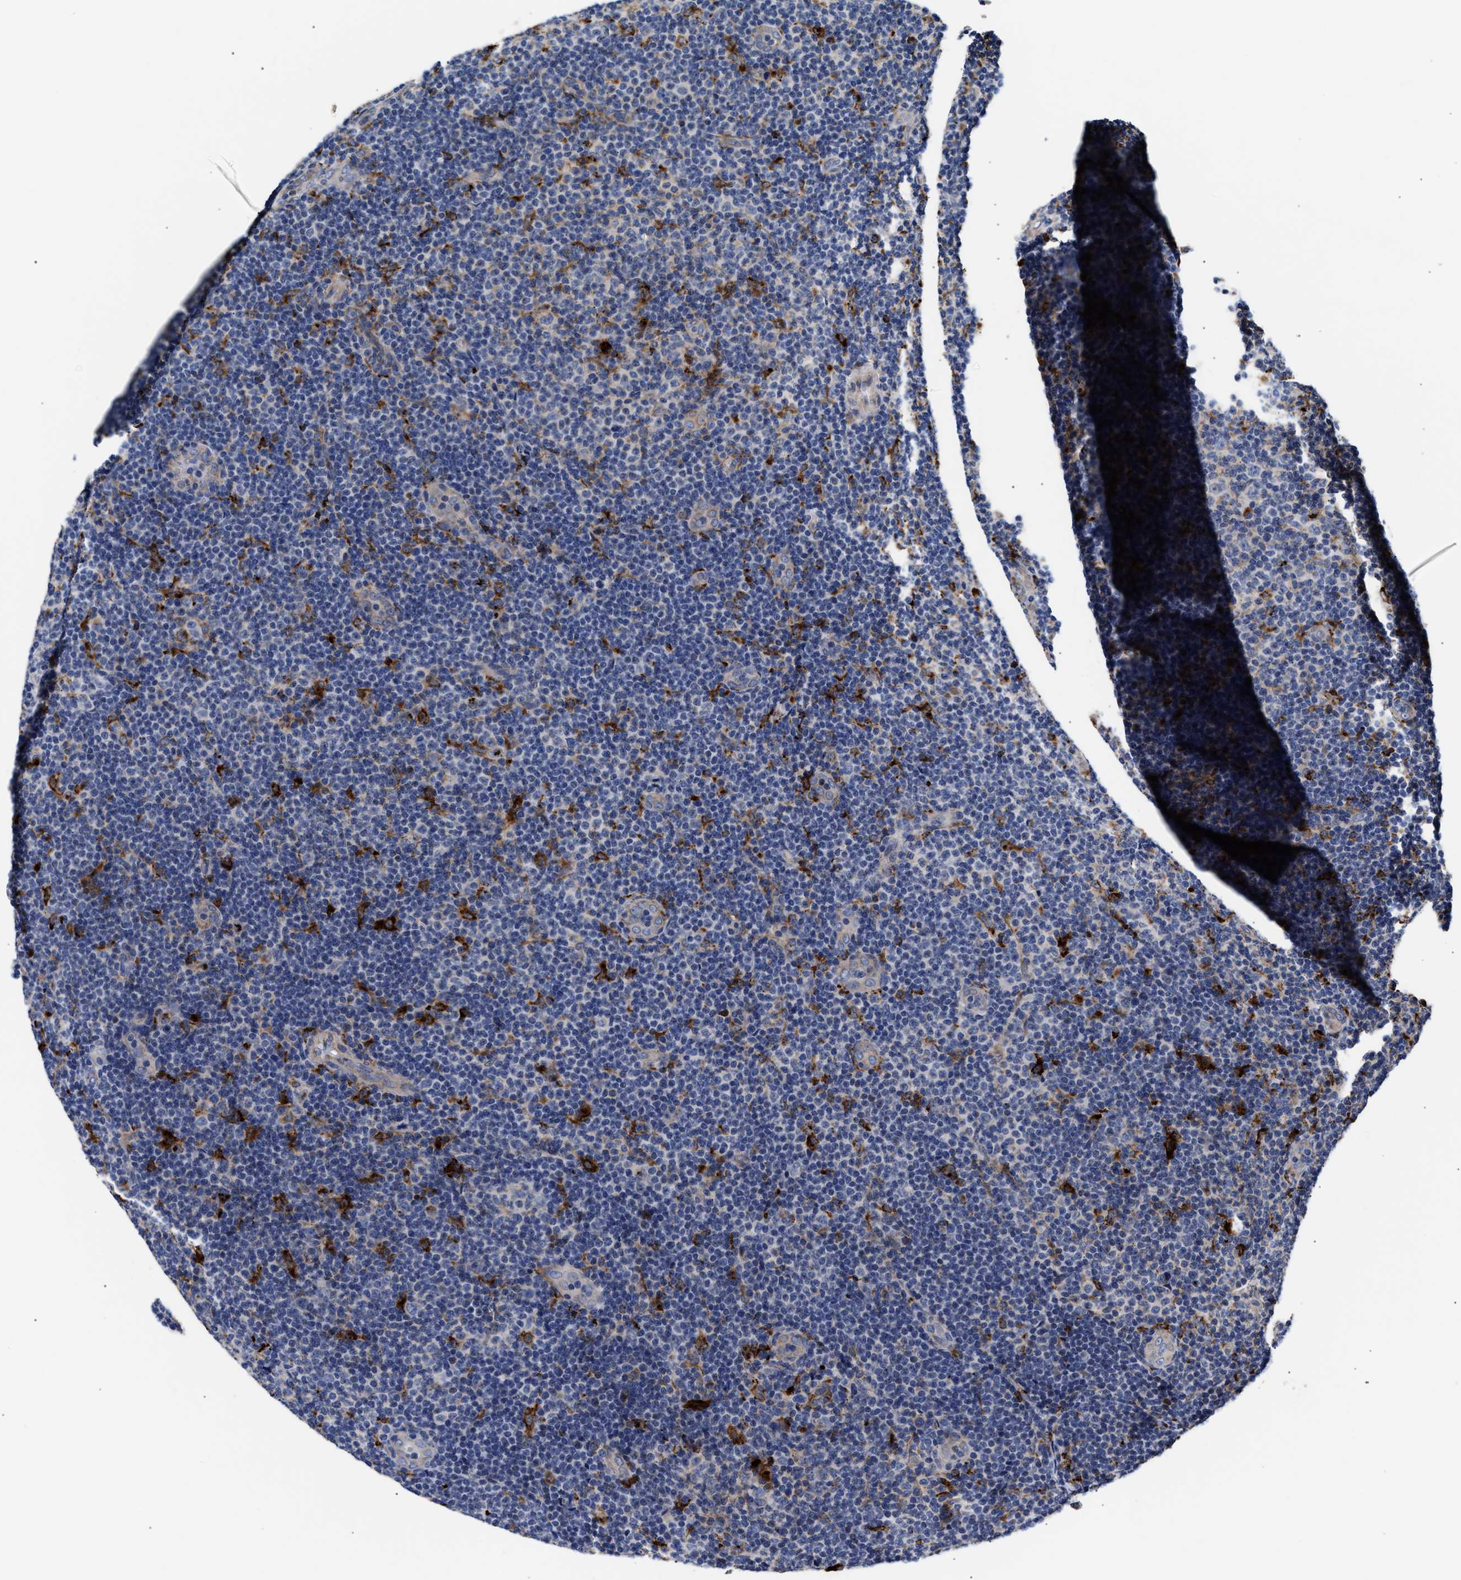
{"staining": {"intensity": "negative", "quantity": "none", "location": "none"}, "tissue": "lymphoma", "cell_type": "Tumor cells", "image_type": "cancer", "snomed": [{"axis": "morphology", "description": "Malignant lymphoma, non-Hodgkin's type, Low grade"}, {"axis": "topography", "description": "Lymph node"}], "caption": "Immunohistochemical staining of malignant lymphoma, non-Hodgkin's type (low-grade) shows no significant positivity in tumor cells.", "gene": "CCDC146", "patient": {"sex": "male", "age": 83}}